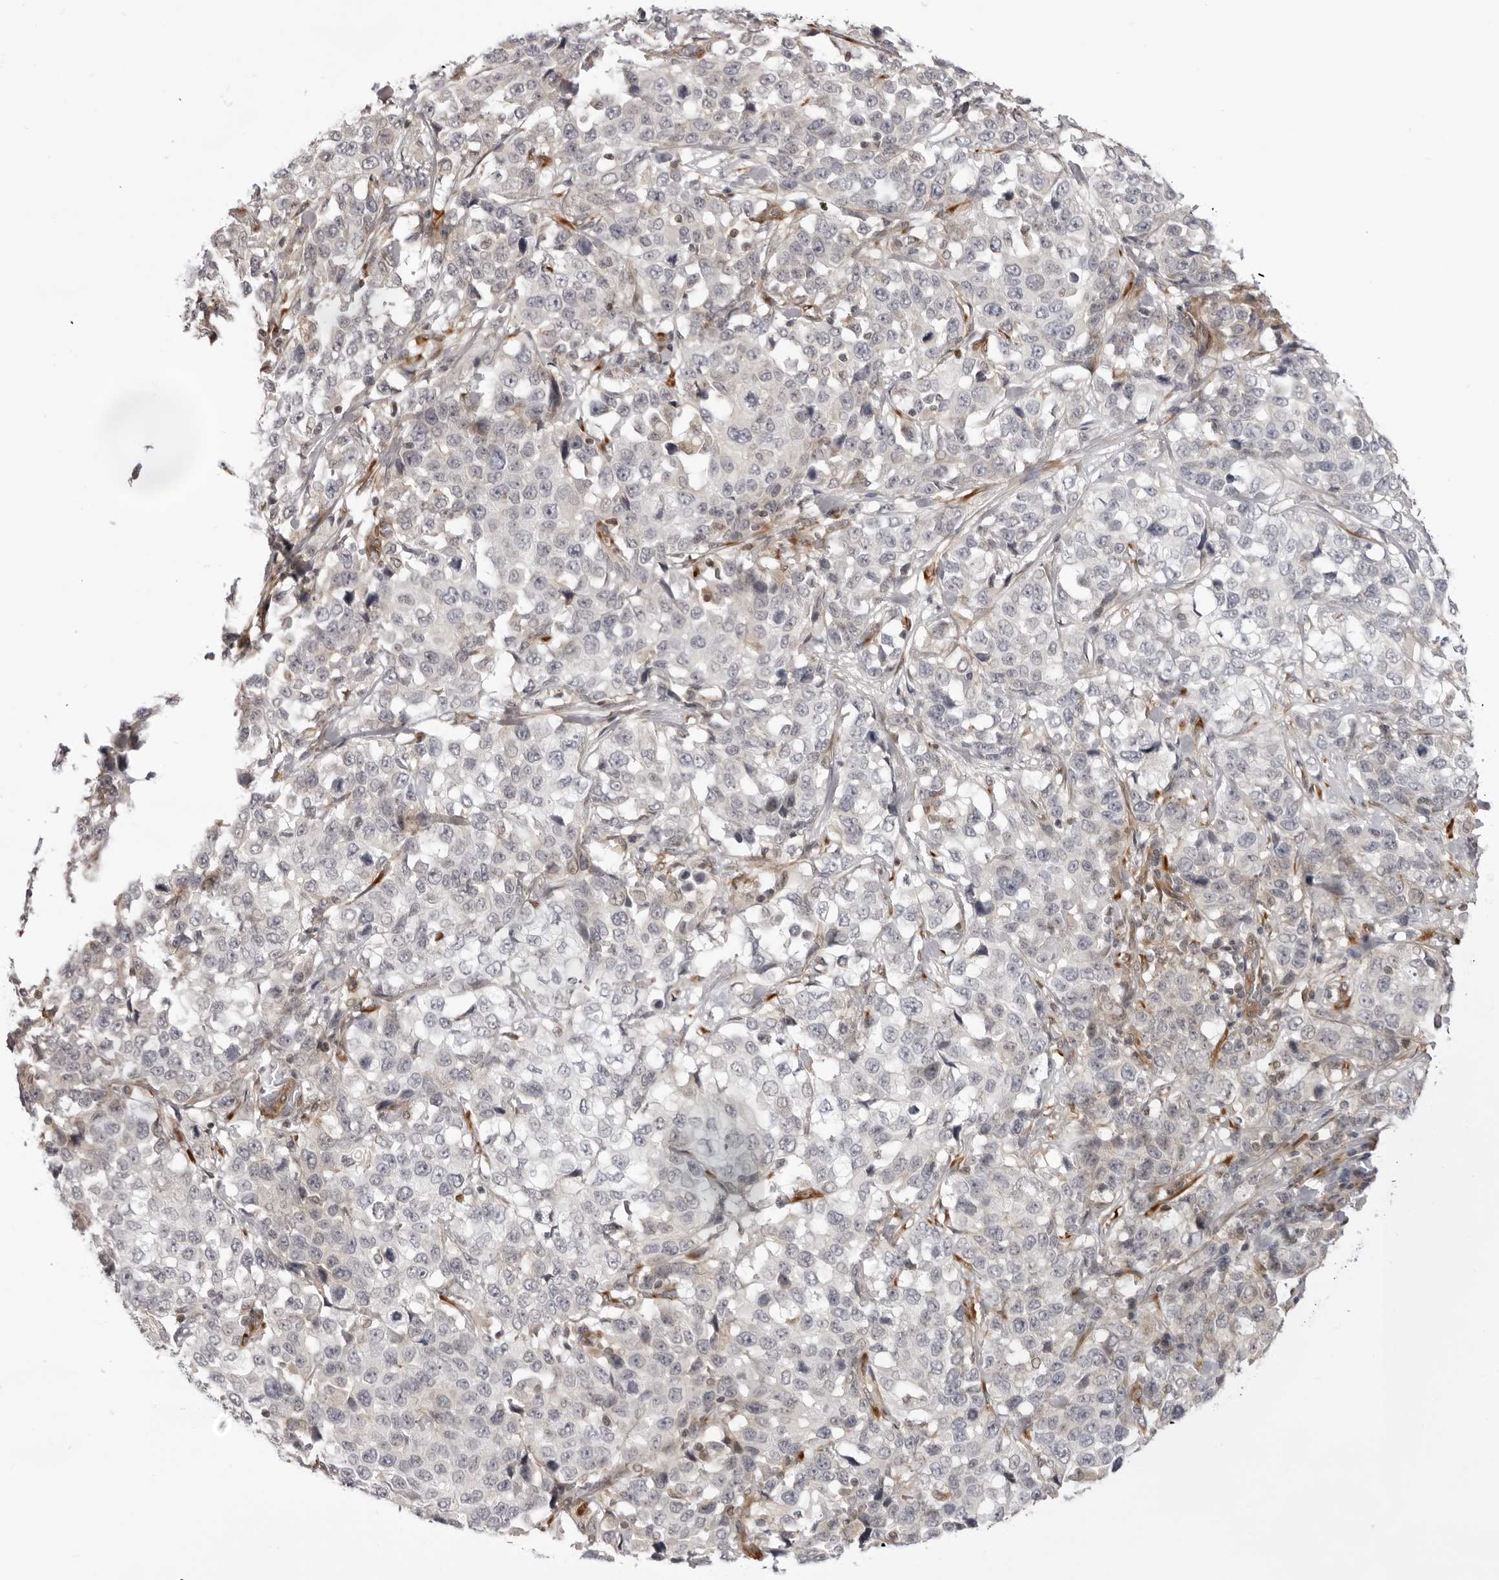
{"staining": {"intensity": "negative", "quantity": "none", "location": "none"}, "tissue": "stomach cancer", "cell_type": "Tumor cells", "image_type": "cancer", "snomed": [{"axis": "morphology", "description": "Normal tissue, NOS"}, {"axis": "morphology", "description": "Adenocarcinoma, NOS"}, {"axis": "topography", "description": "Stomach"}], "caption": "There is no significant positivity in tumor cells of adenocarcinoma (stomach). The staining is performed using DAB brown chromogen with nuclei counter-stained in using hematoxylin.", "gene": "SRGAP2", "patient": {"sex": "male", "age": 48}}